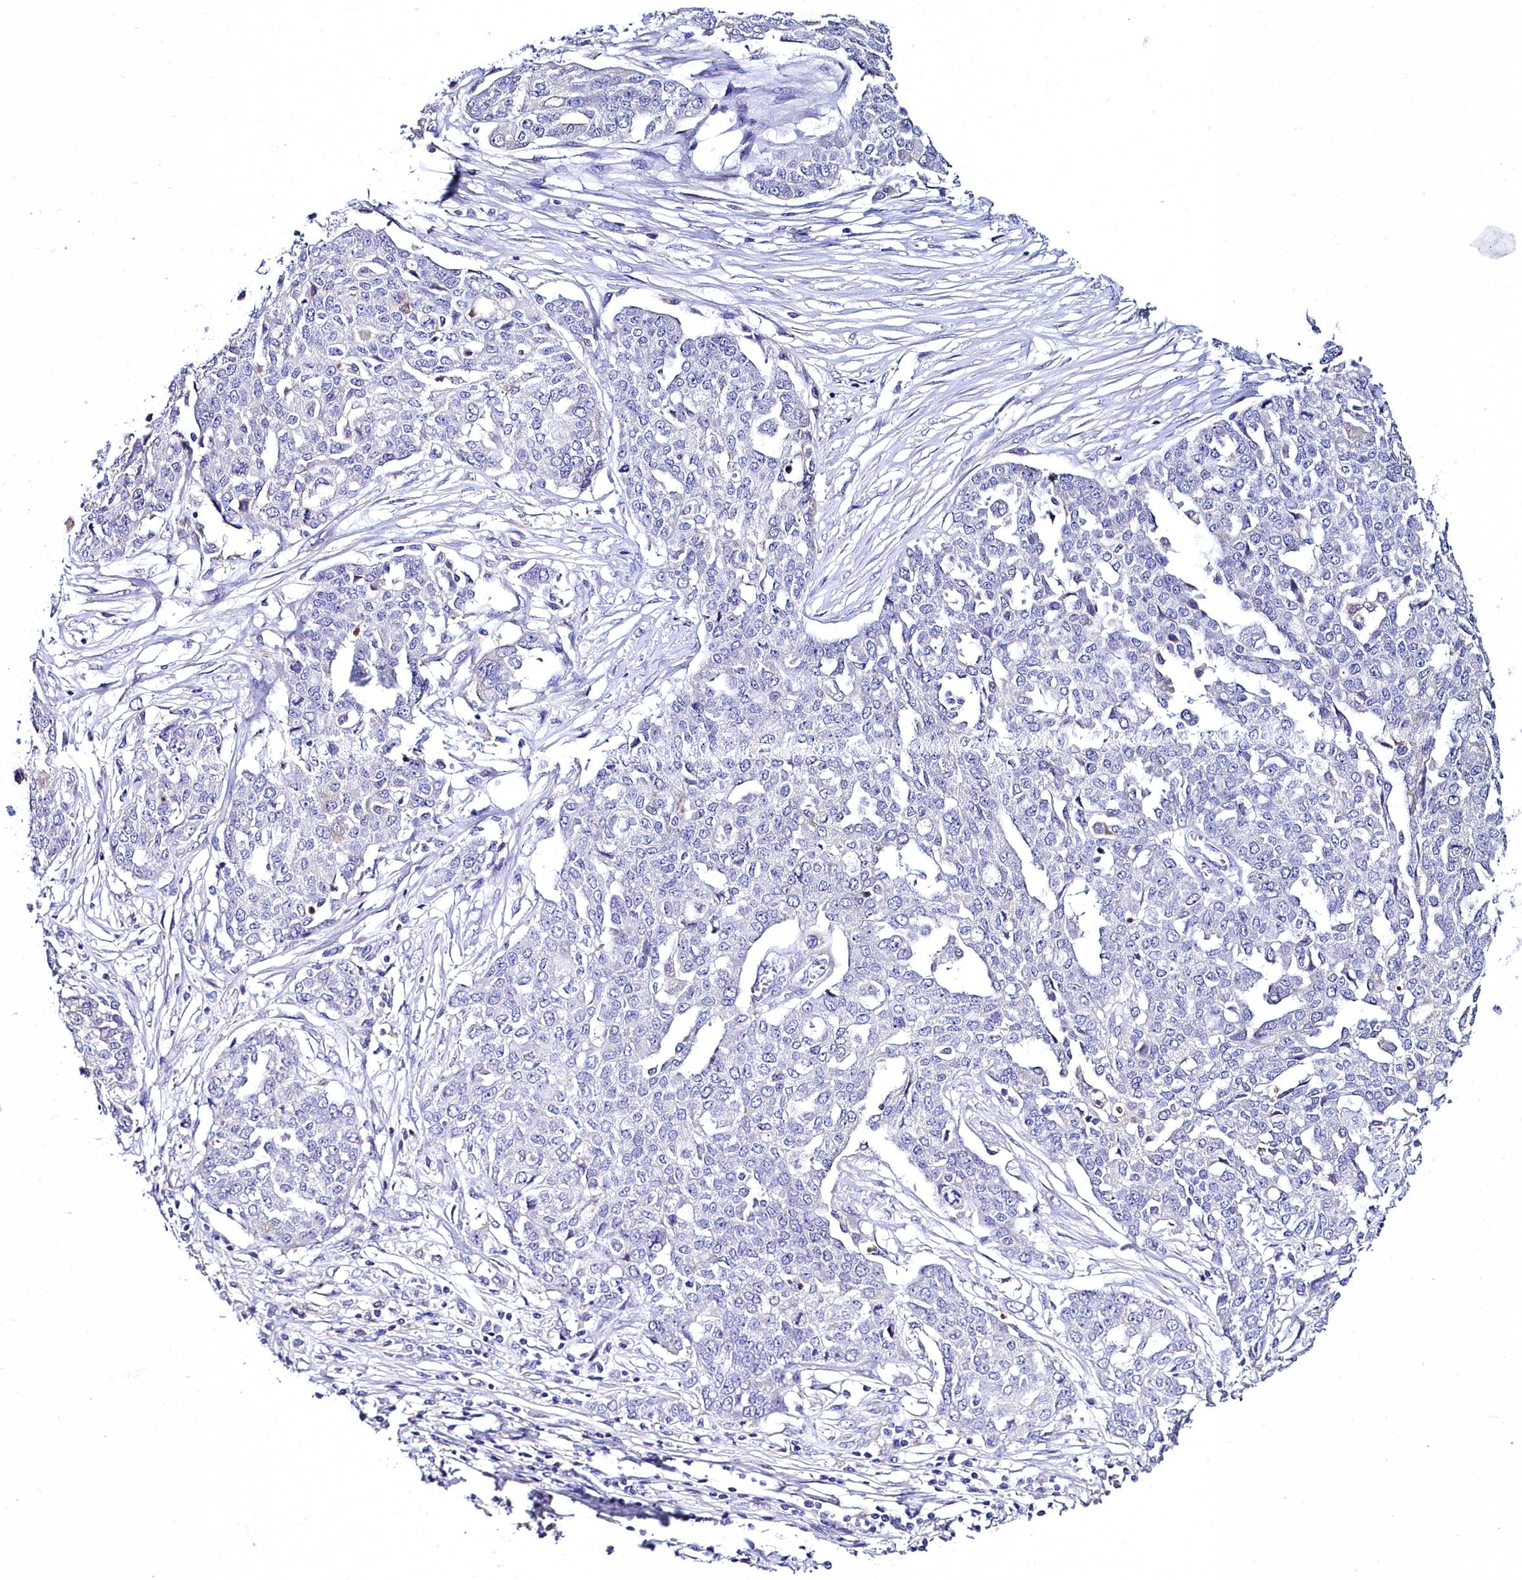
{"staining": {"intensity": "negative", "quantity": "none", "location": "none"}, "tissue": "ovarian cancer", "cell_type": "Tumor cells", "image_type": "cancer", "snomed": [{"axis": "morphology", "description": "Cystadenocarcinoma, serous, NOS"}, {"axis": "topography", "description": "Soft tissue"}, {"axis": "topography", "description": "Ovary"}], "caption": "IHC of serous cystadenocarcinoma (ovarian) displays no expression in tumor cells. (Stains: DAB IHC with hematoxylin counter stain, Microscopy: brightfield microscopy at high magnification).", "gene": "ELAPOR2", "patient": {"sex": "female", "age": 57}}